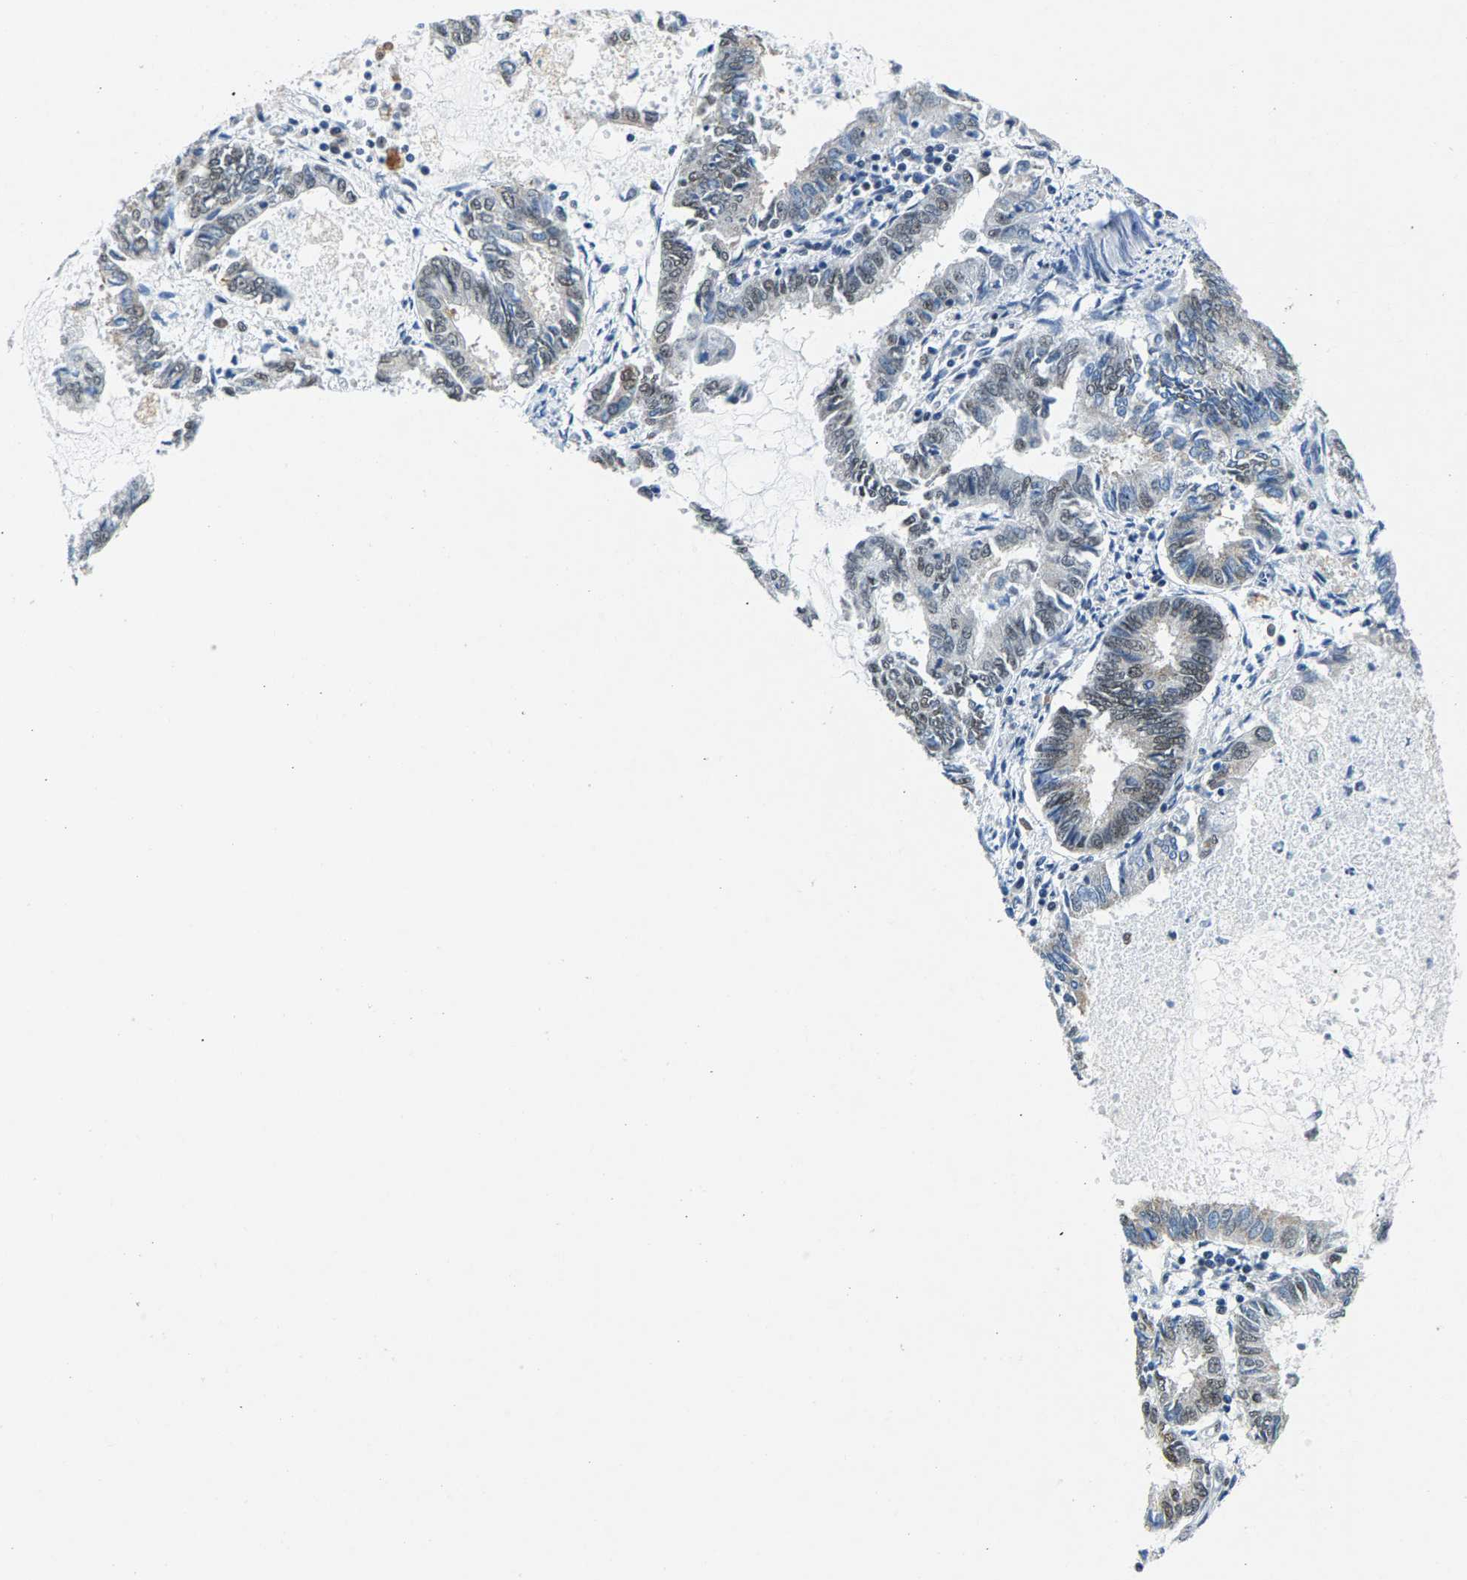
{"staining": {"intensity": "moderate", "quantity": "25%-75%", "location": "nuclear"}, "tissue": "endometrial cancer", "cell_type": "Tumor cells", "image_type": "cancer", "snomed": [{"axis": "morphology", "description": "Adenocarcinoma, NOS"}, {"axis": "topography", "description": "Endometrium"}], "caption": "Endometrial cancer stained with immunohistochemistry reveals moderate nuclear expression in approximately 25%-75% of tumor cells.", "gene": "ATF2", "patient": {"sex": "female", "age": 86}}